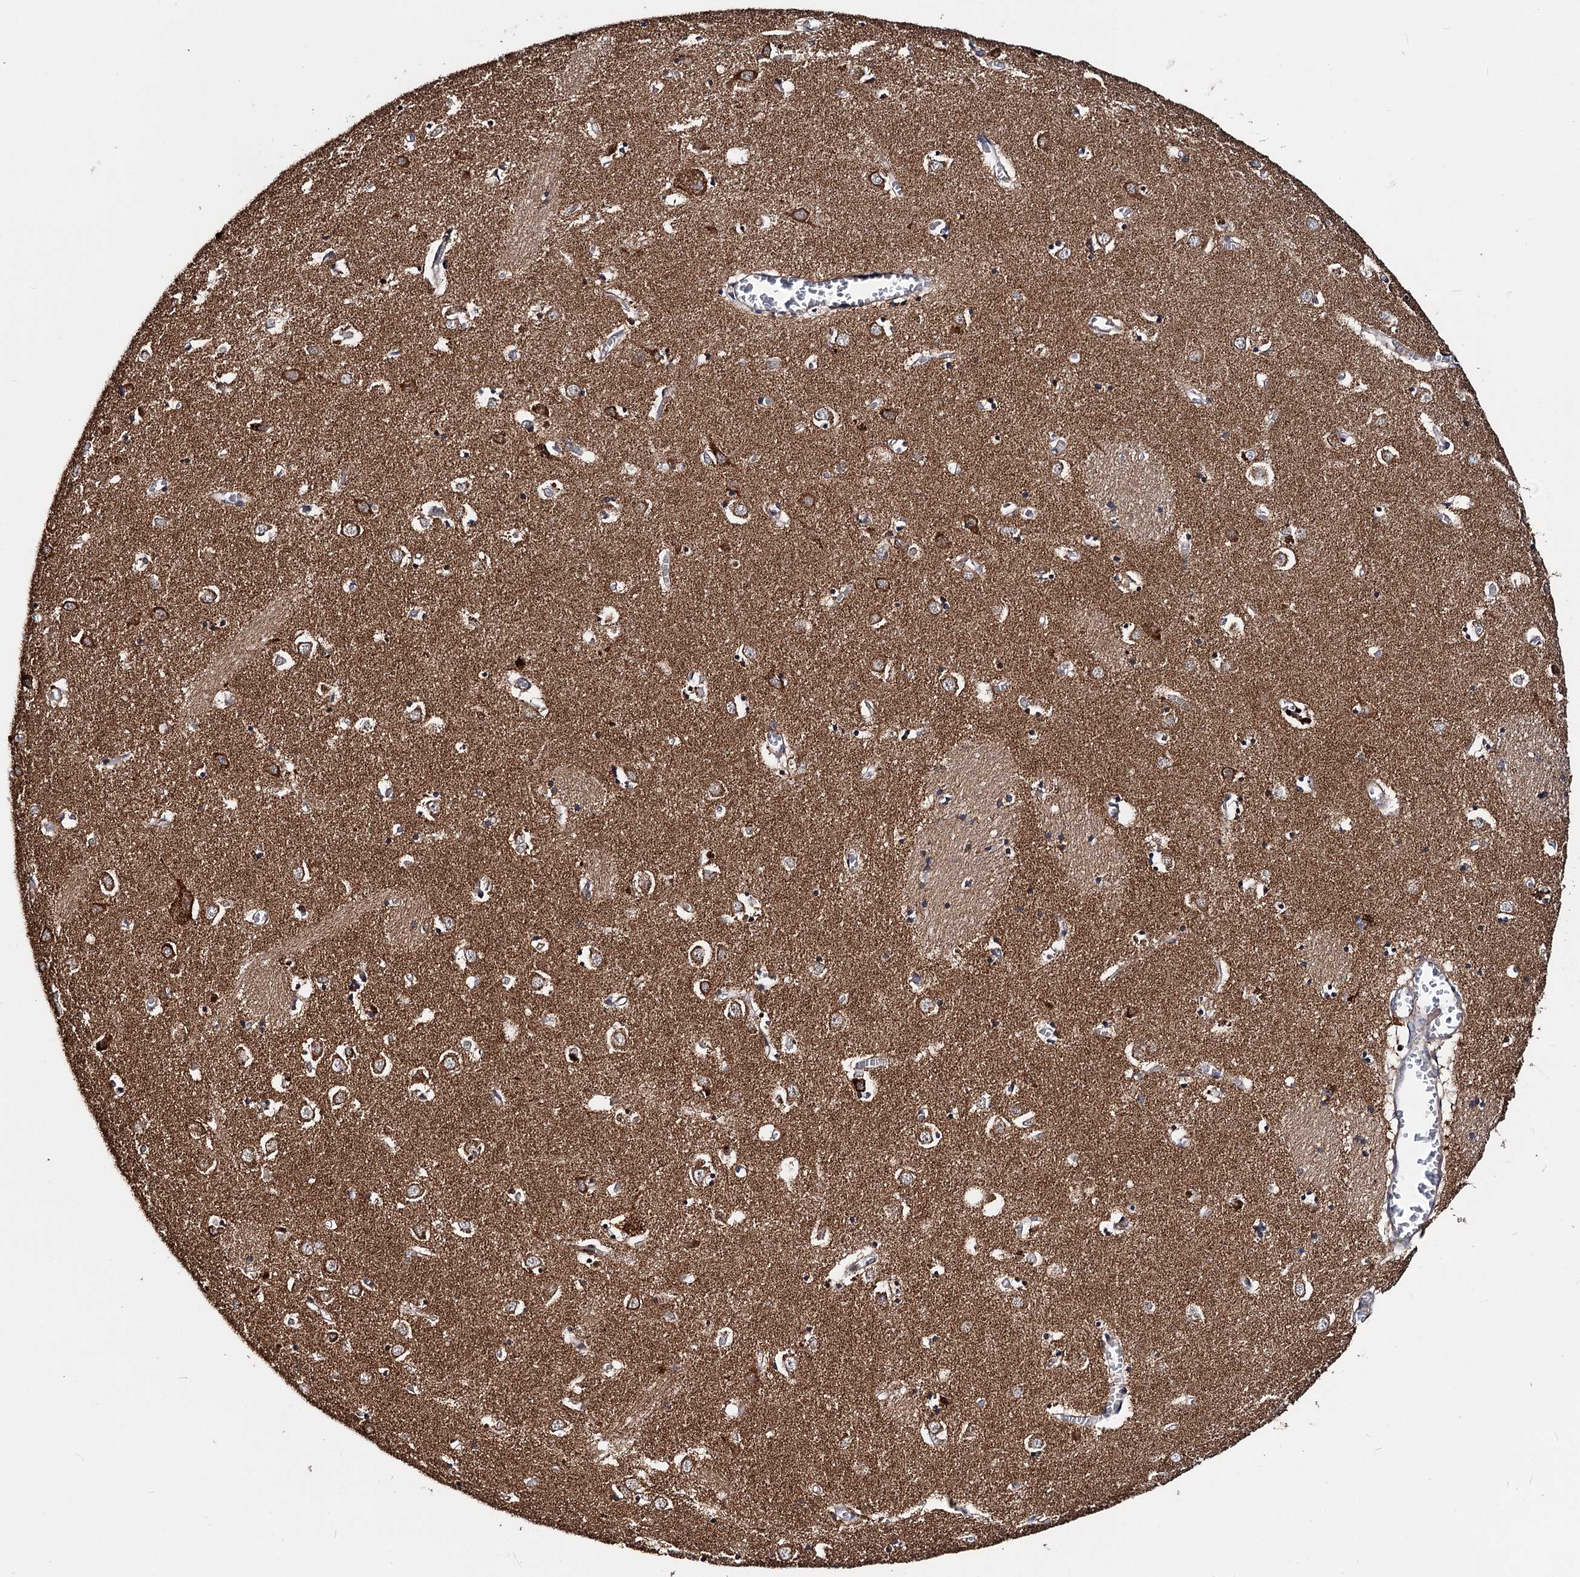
{"staining": {"intensity": "moderate", "quantity": "<25%", "location": "cytoplasmic/membranous"}, "tissue": "caudate", "cell_type": "Glial cells", "image_type": "normal", "snomed": [{"axis": "morphology", "description": "Normal tissue, NOS"}, {"axis": "topography", "description": "Lateral ventricle wall"}], "caption": "The image displays a brown stain indicating the presence of a protein in the cytoplasmic/membranous of glial cells in caudate. (IHC, brightfield microscopy, high magnification).", "gene": "CEP76", "patient": {"sex": "male", "age": 70}}